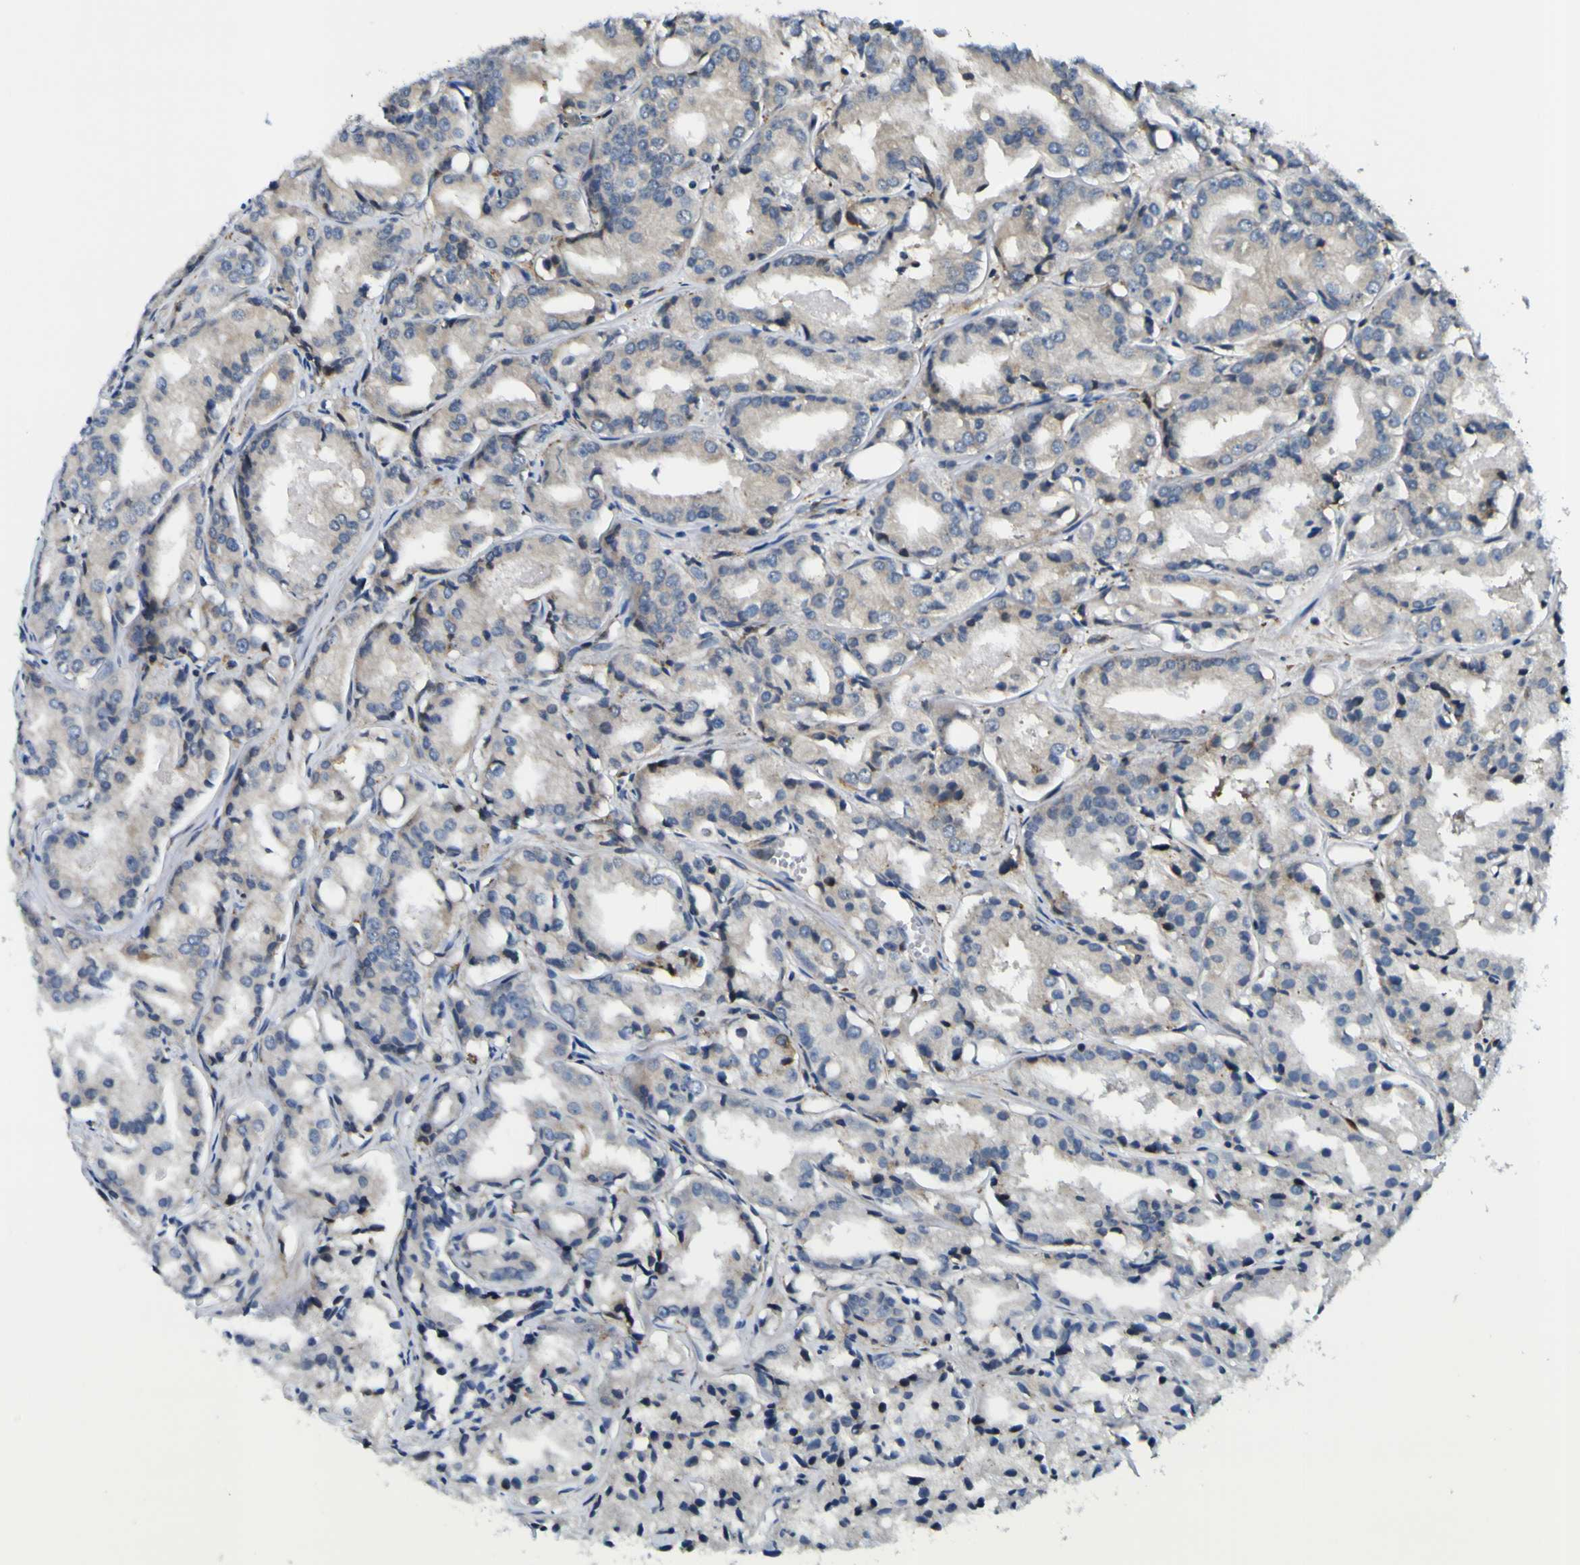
{"staining": {"intensity": "negative", "quantity": "none", "location": "none"}, "tissue": "prostate cancer", "cell_type": "Tumor cells", "image_type": "cancer", "snomed": [{"axis": "morphology", "description": "Adenocarcinoma, Low grade"}, {"axis": "topography", "description": "Prostate"}], "caption": "A micrograph of prostate low-grade adenocarcinoma stained for a protein demonstrates no brown staining in tumor cells.", "gene": "NLRP3", "patient": {"sex": "male", "age": 72}}